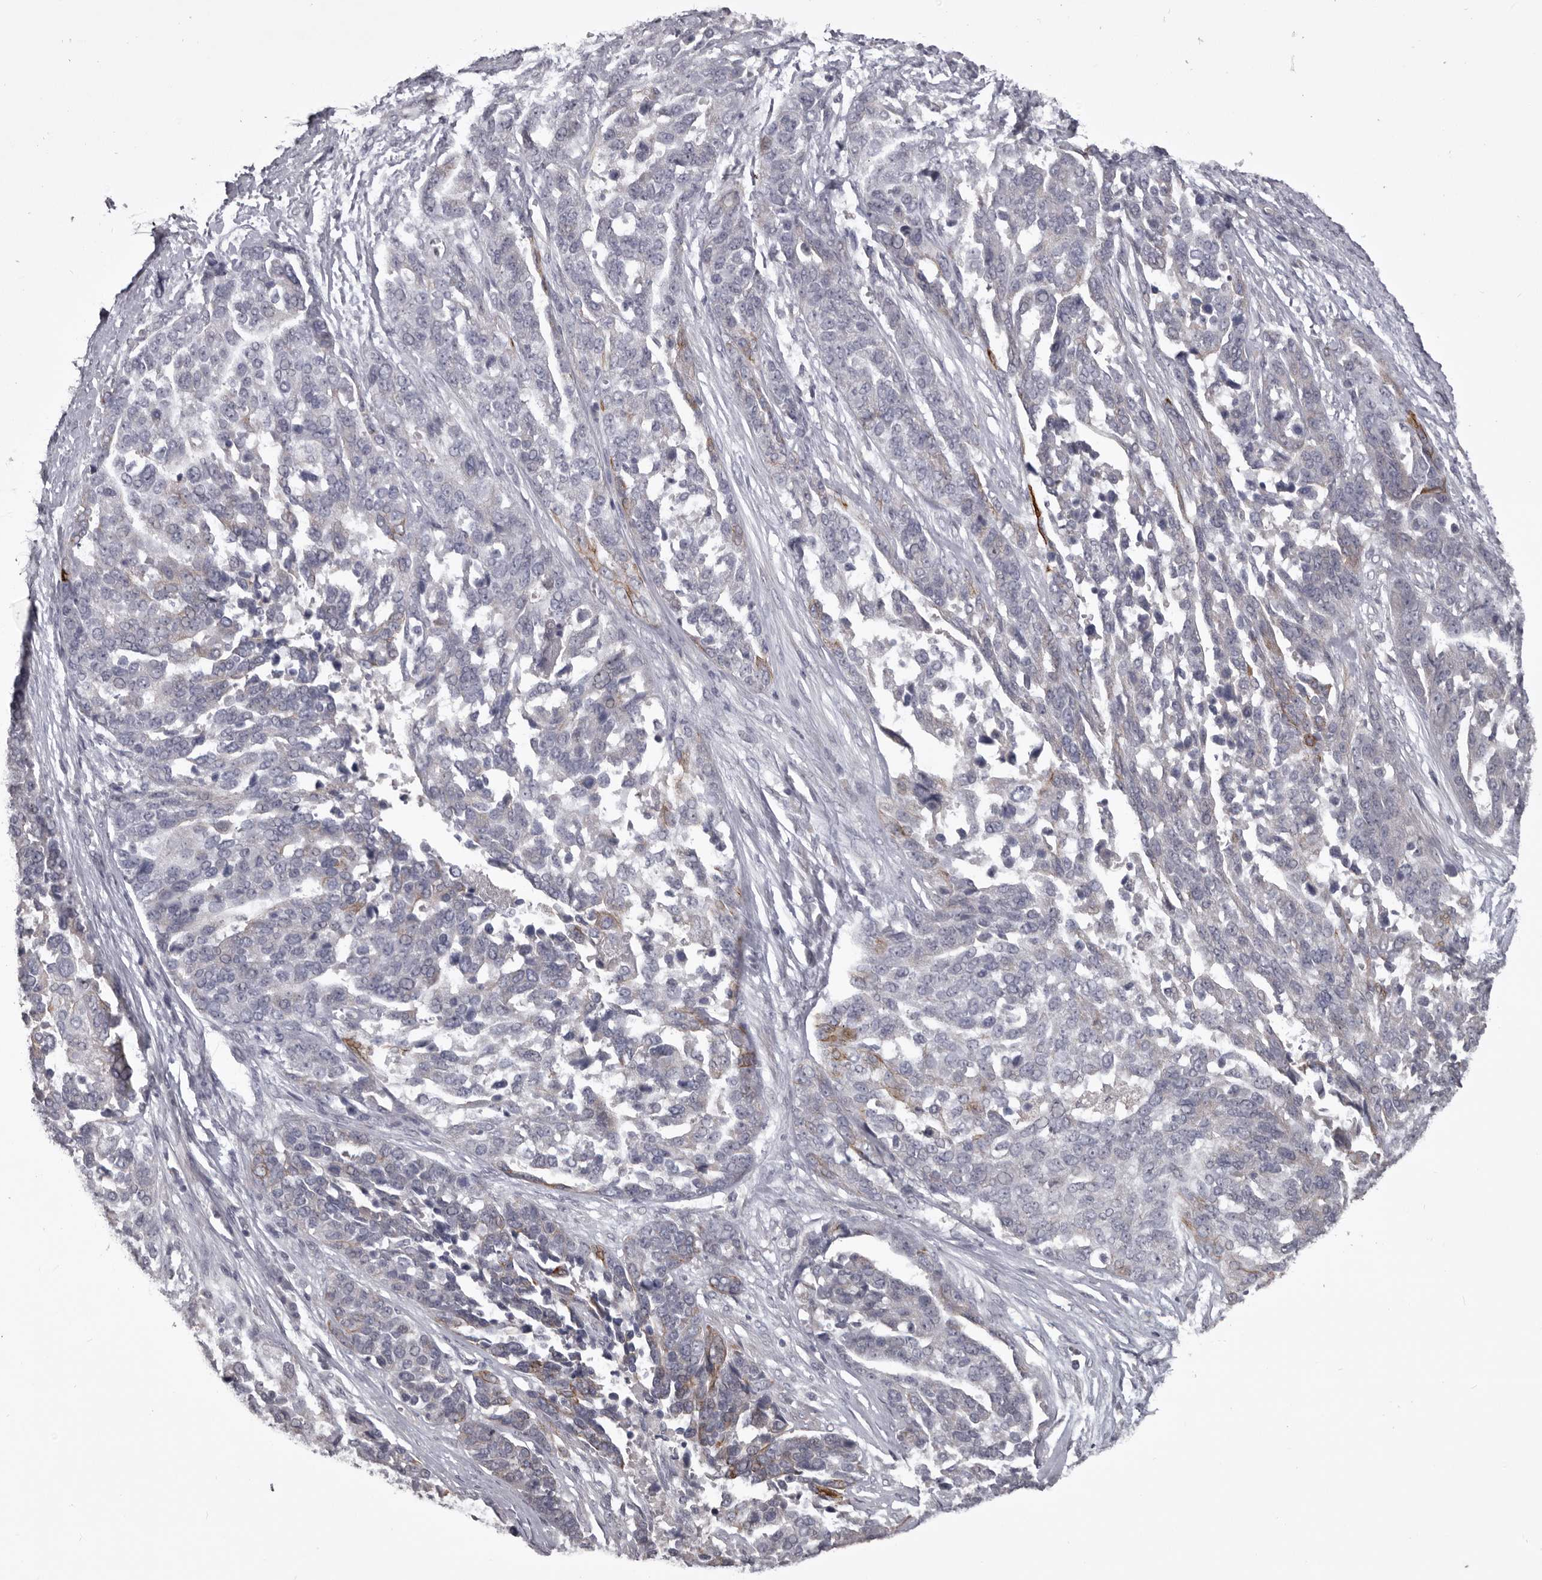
{"staining": {"intensity": "weak", "quantity": "<25%", "location": "cytoplasmic/membranous"}, "tissue": "ovarian cancer", "cell_type": "Tumor cells", "image_type": "cancer", "snomed": [{"axis": "morphology", "description": "Cystadenocarcinoma, serous, NOS"}, {"axis": "topography", "description": "Ovary"}], "caption": "Tumor cells are negative for brown protein staining in ovarian cancer.", "gene": "LPAR6", "patient": {"sex": "female", "age": 44}}